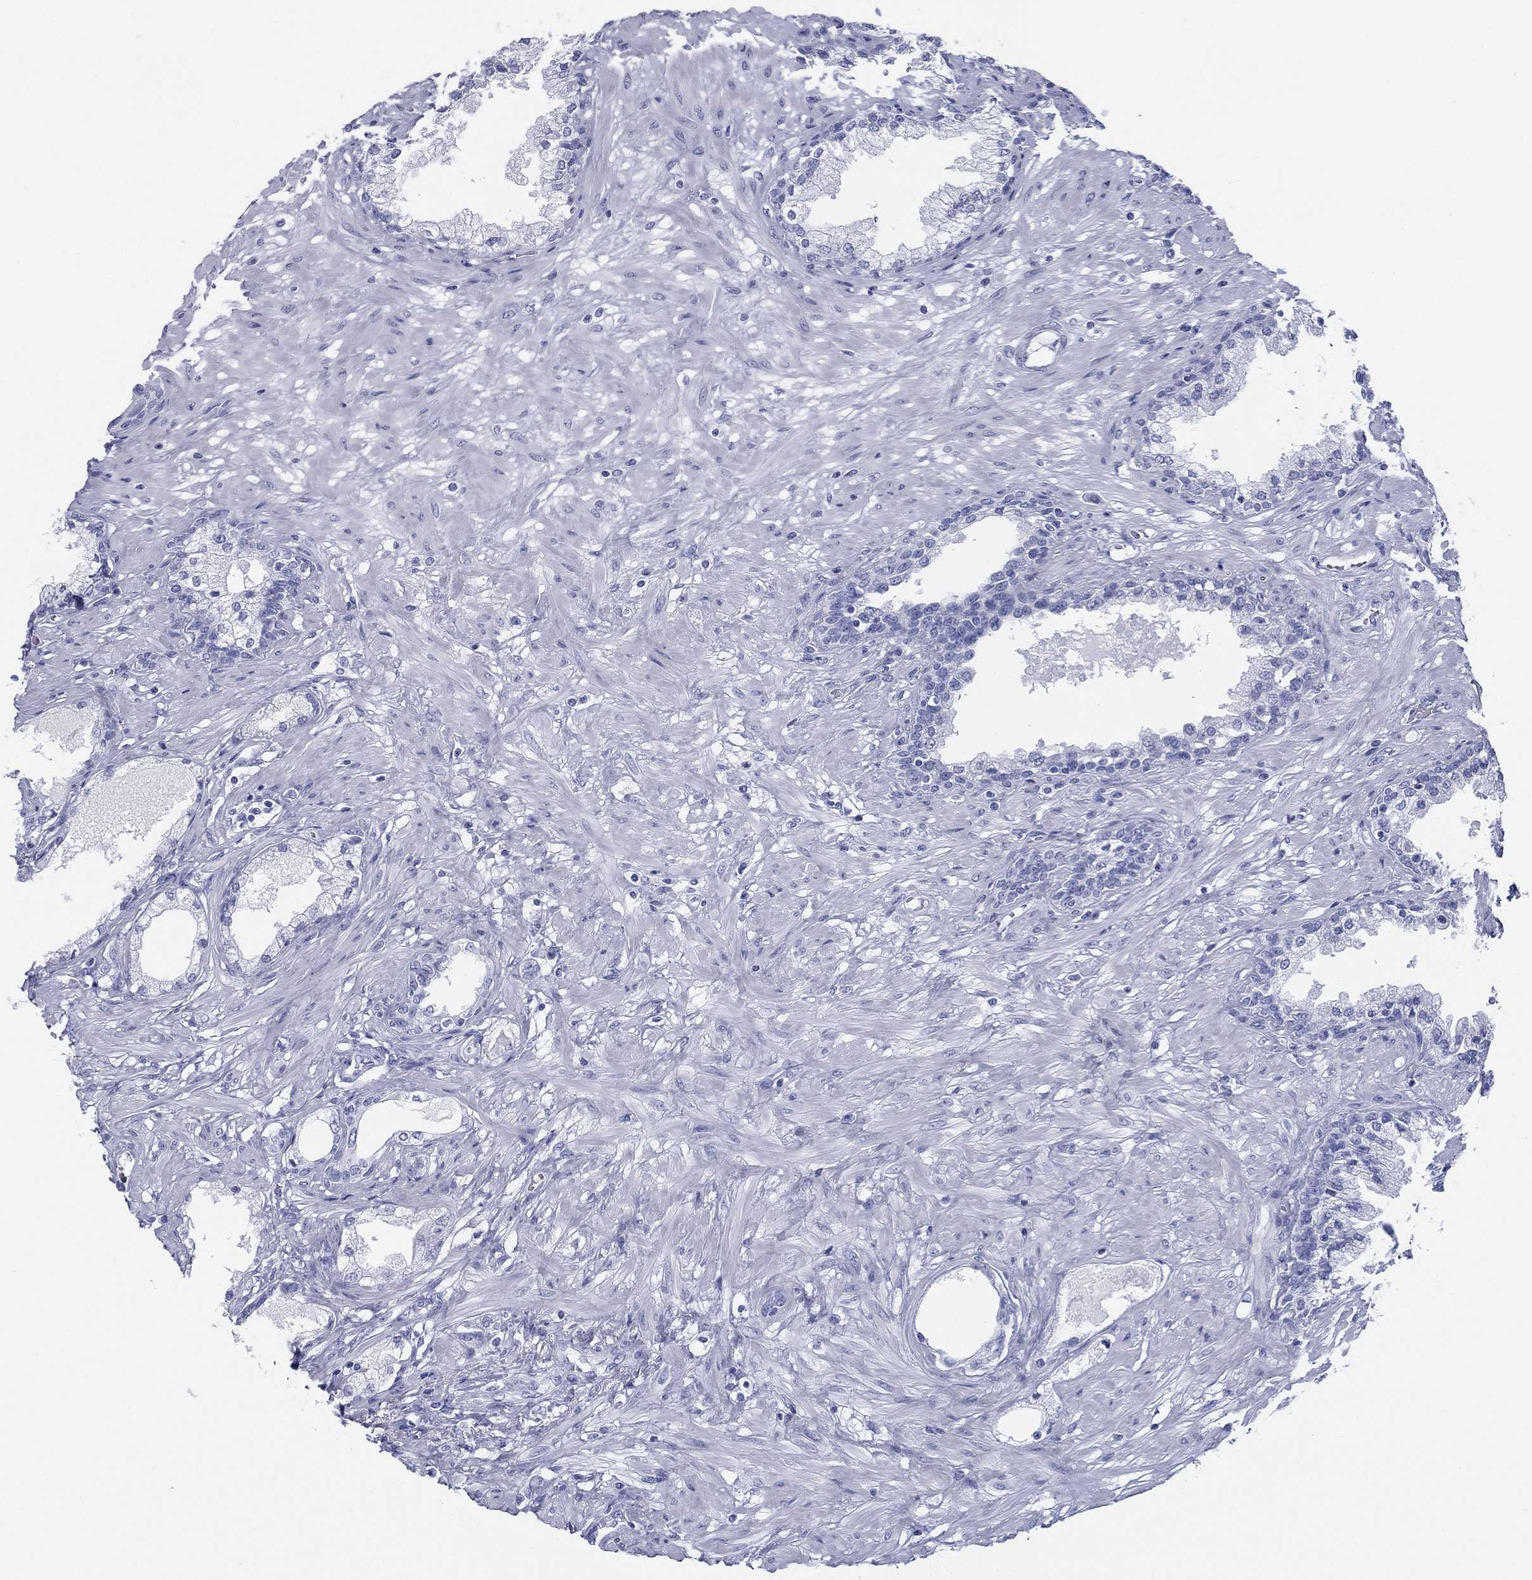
{"staining": {"intensity": "negative", "quantity": "none", "location": "none"}, "tissue": "prostate", "cell_type": "Glandular cells", "image_type": "normal", "snomed": [{"axis": "morphology", "description": "Normal tissue, NOS"}, {"axis": "topography", "description": "Prostate"}], "caption": "Histopathology image shows no protein staining in glandular cells of benign prostate.", "gene": "RSPH4A", "patient": {"sex": "male", "age": 63}}